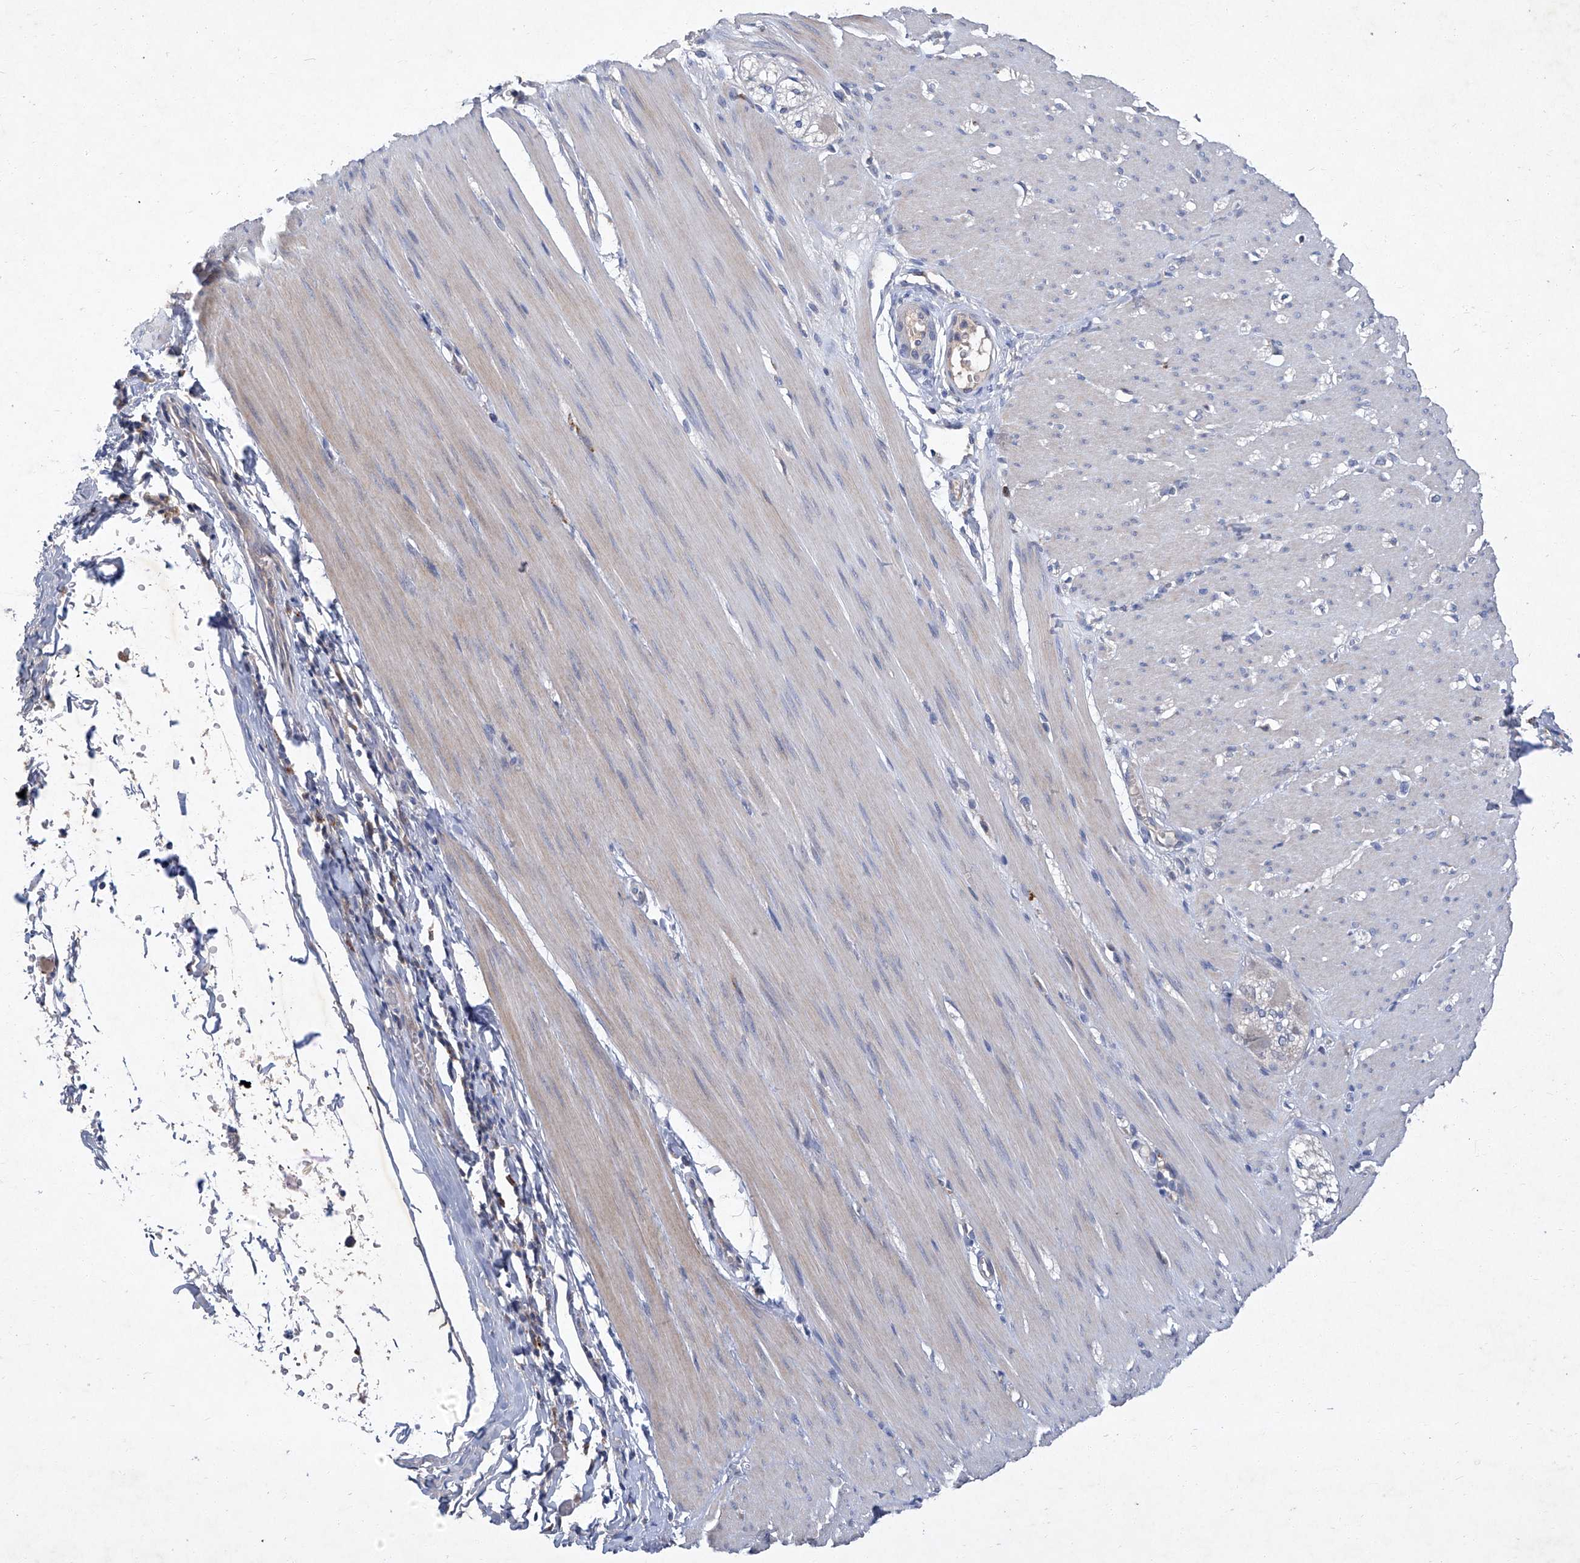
{"staining": {"intensity": "negative", "quantity": "none", "location": "none"}, "tissue": "smooth muscle", "cell_type": "Smooth muscle cells", "image_type": "normal", "snomed": [{"axis": "morphology", "description": "Normal tissue, NOS"}, {"axis": "morphology", "description": "Adenocarcinoma, NOS"}, {"axis": "topography", "description": "Colon"}, {"axis": "topography", "description": "Peripheral nerve tissue"}], "caption": "Immunohistochemistry (IHC) image of benign smooth muscle: human smooth muscle stained with DAB shows no significant protein expression in smooth muscle cells. (DAB (3,3'-diaminobenzidine) immunohistochemistry, high magnification).", "gene": "SBK2", "patient": {"sex": "male", "age": 14}}